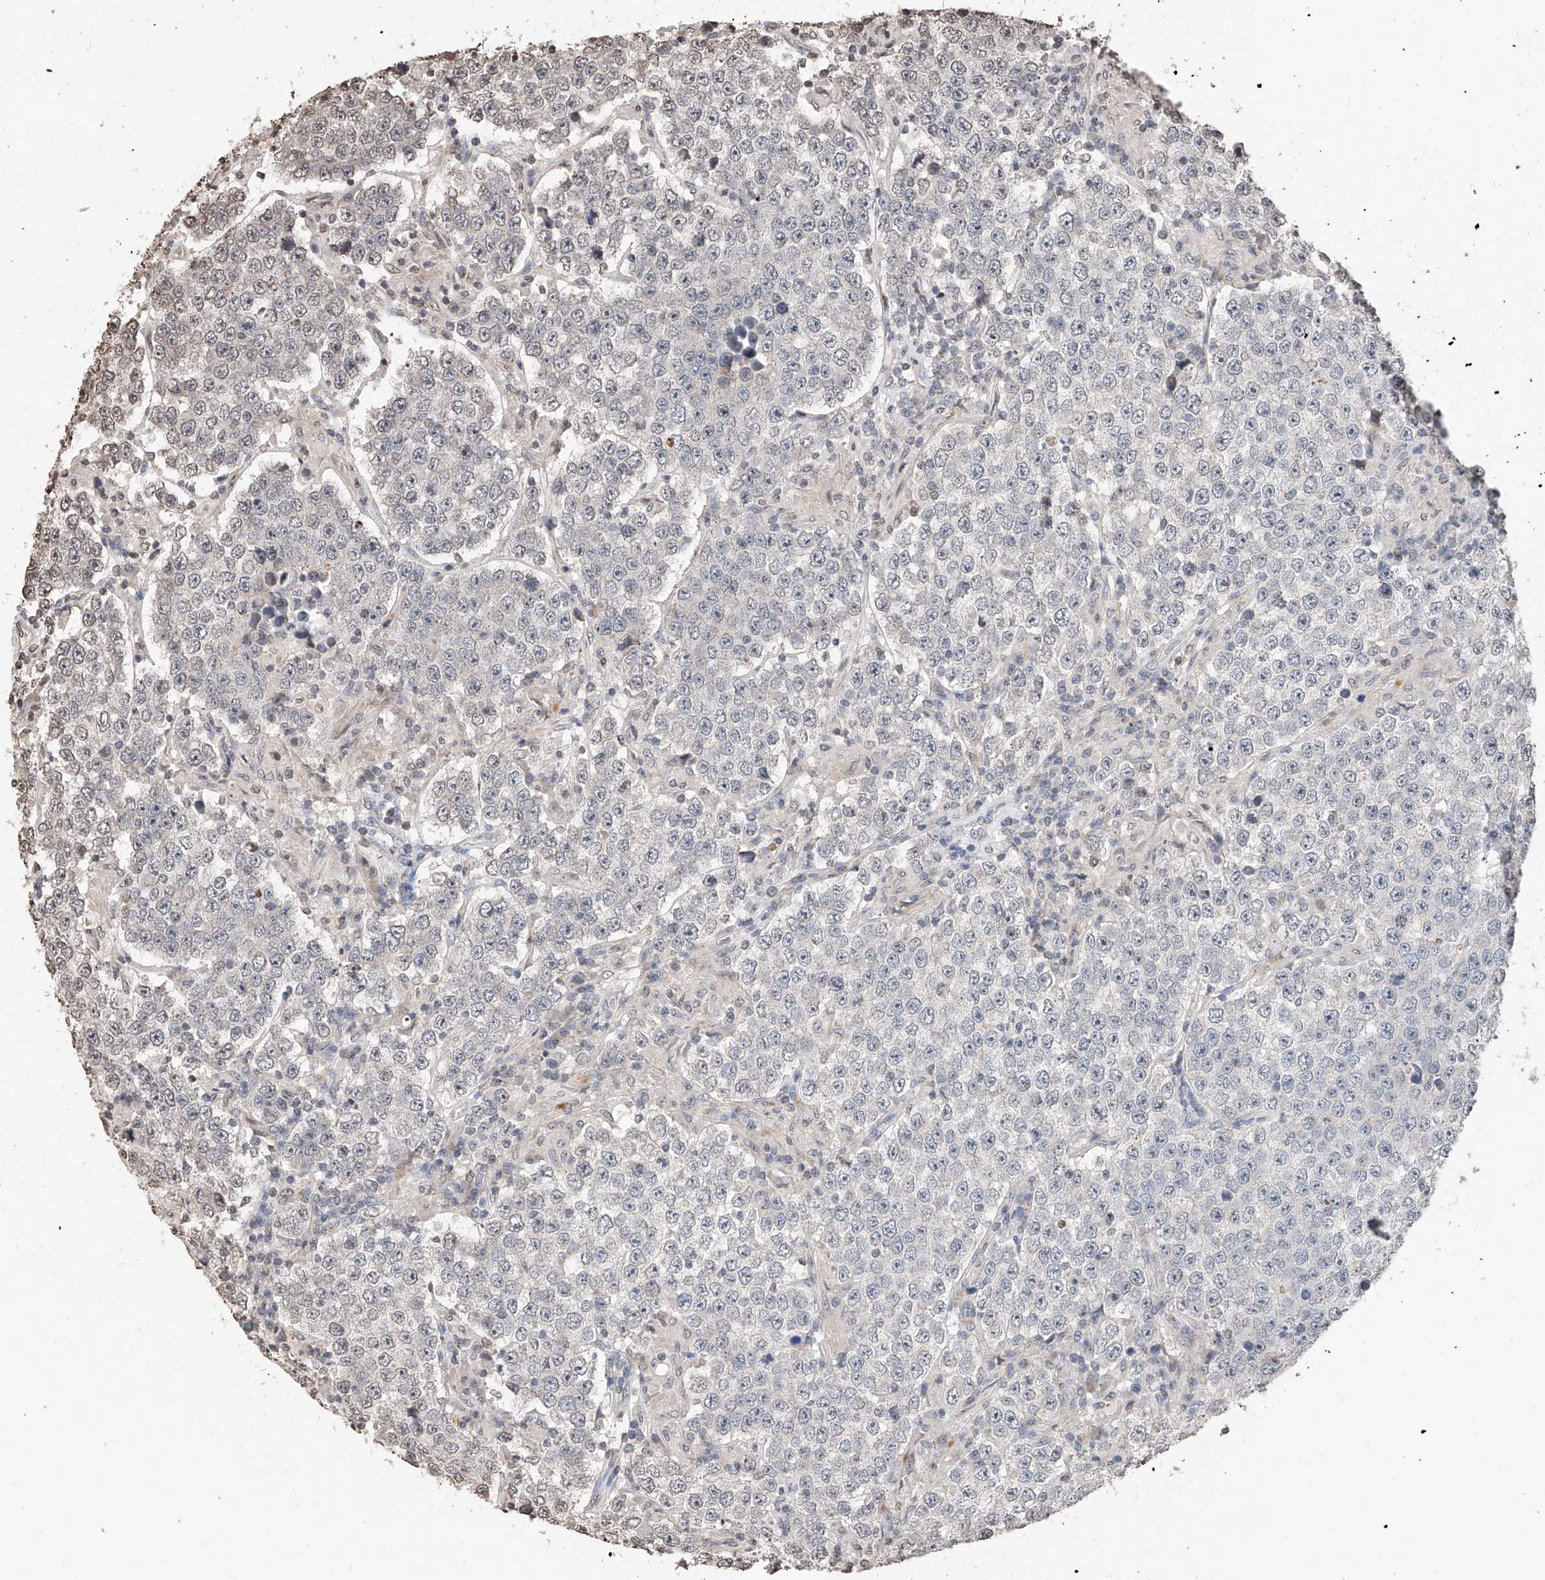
{"staining": {"intensity": "negative", "quantity": "none", "location": "none"}, "tissue": "testis cancer", "cell_type": "Tumor cells", "image_type": "cancer", "snomed": [{"axis": "morphology", "description": "Normal tissue, NOS"}, {"axis": "morphology", "description": "Urothelial carcinoma, High grade"}, {"axis": "morphology", "description": "Seminoma, NOS"}, {"axis": "morphology", "description": "Carcinoma, Embryonal, NOS"}, {"axis": "topography", "description": "Urinary bladder"}, {"axis": "topography", "description": "Testis"}], "caption": "This is an immunohistochemistry (IHC) photomicrograph of human testis seminoma. There is no staining in tumor cells.", "gene": "RP9", "patient": {"sex": "male", "age": 41}}